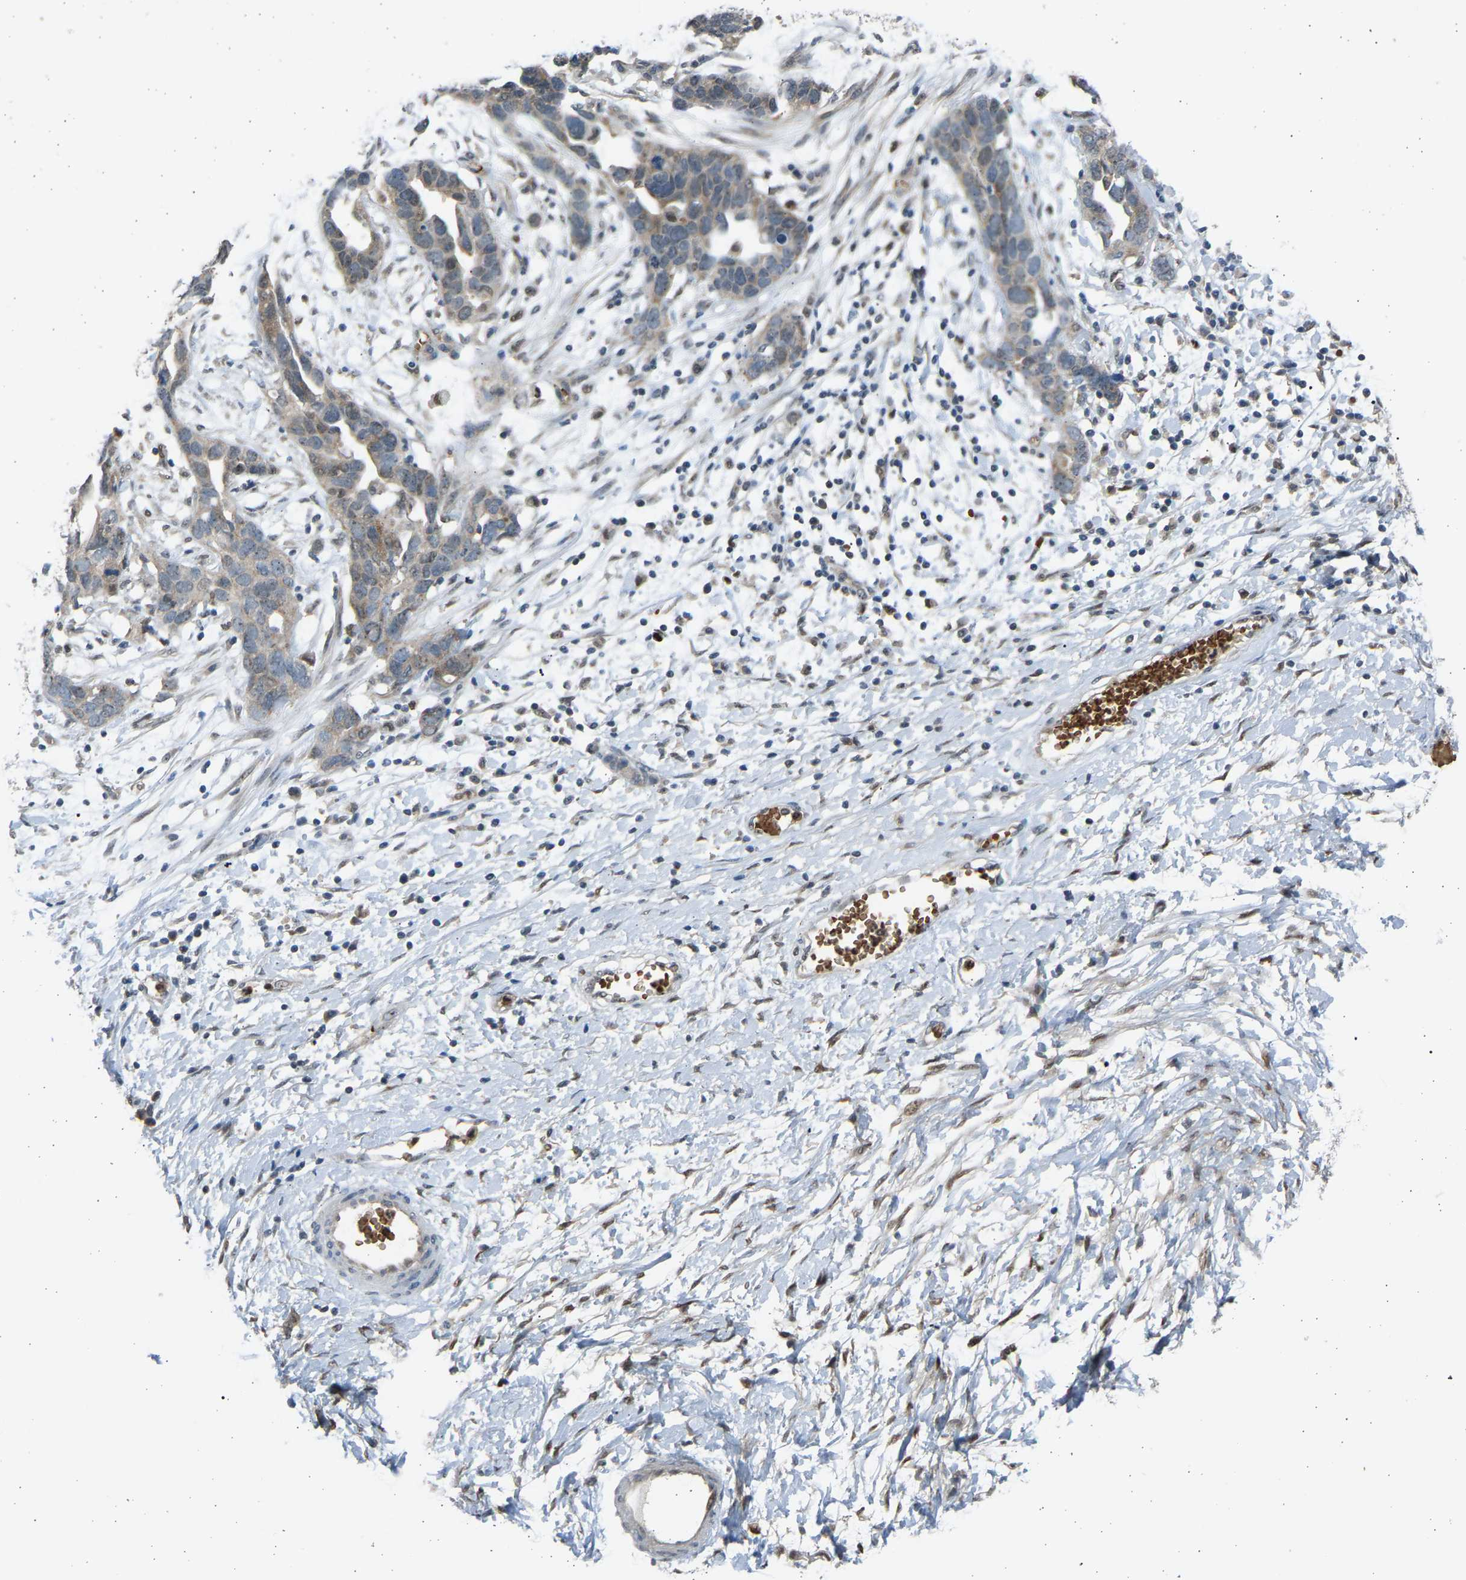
{"staining": {"intensity": "weak", "quantity": ">75%", "location": "cytoplasmic/membranous"}, "tissue": "ovarian cancer", "cell_type": "Tumor cells", "image_type": "cancer", "snomed": [{"axis": "morphology", "description": "Cystadenocarcinoma, serous, NOS"}, {"axis": "topography", "description": "Ovary"}], "caption": "Immunohistochemistry (IHC) image of neoplastic tissue: ovarian cancer (serous cystadenocarcinoma) stained using IHC demonstrates low levels of weak protein expression localized specifically in the cytoplasmic/membranous of tumor cells, appearing as a cytoplasmic/membranous brown color.", "gene": "BIRC2", "patient": {"sex": "female", "age": 54}}